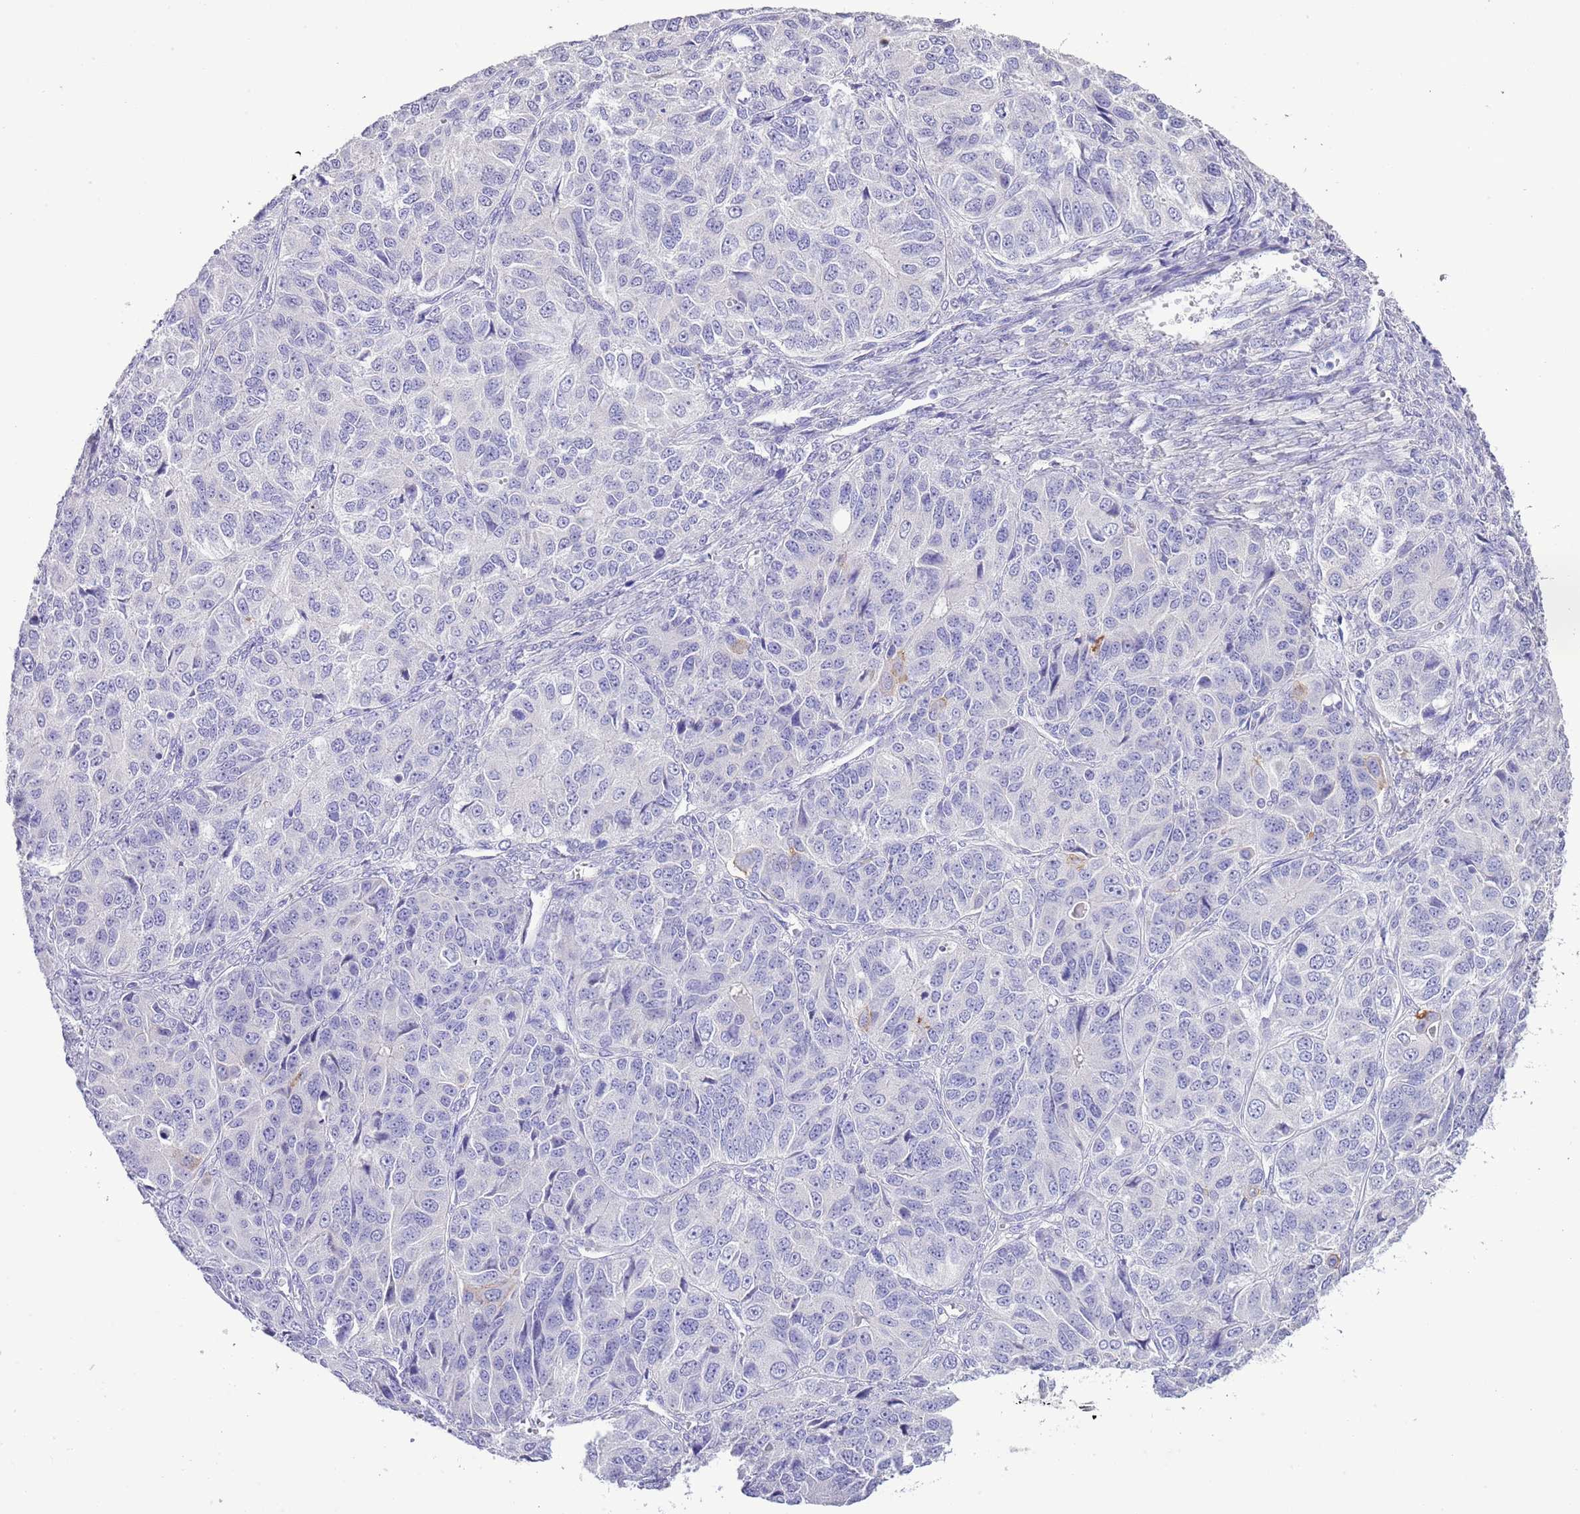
{"staining": {"intensity": "negative", "quantity": "none", "location": "none"}, "tissue": "ovarian cancer", "cell_type": "Tumor cells", "image_type": "cancer", "snomed": [{"axis": "morphology", "description": "Carcinoma, endometroid"}, {"axis": "topography", "description": "Ovary"}], "caption": "High power microscopy histopathology image of an immunohistochemistry (IHC) photomicrograph of ovarian cancer (endometroid carcinoma), revealing no significant positivity in tumor cells. Brightfield microscopy of immunohistochemistry (IHC) stained with DAB (brown) and hematoxylin (blue), captured at high magnification.", "gene": "OR2Z1", "patient": {"sex": "female", "age": 51}}